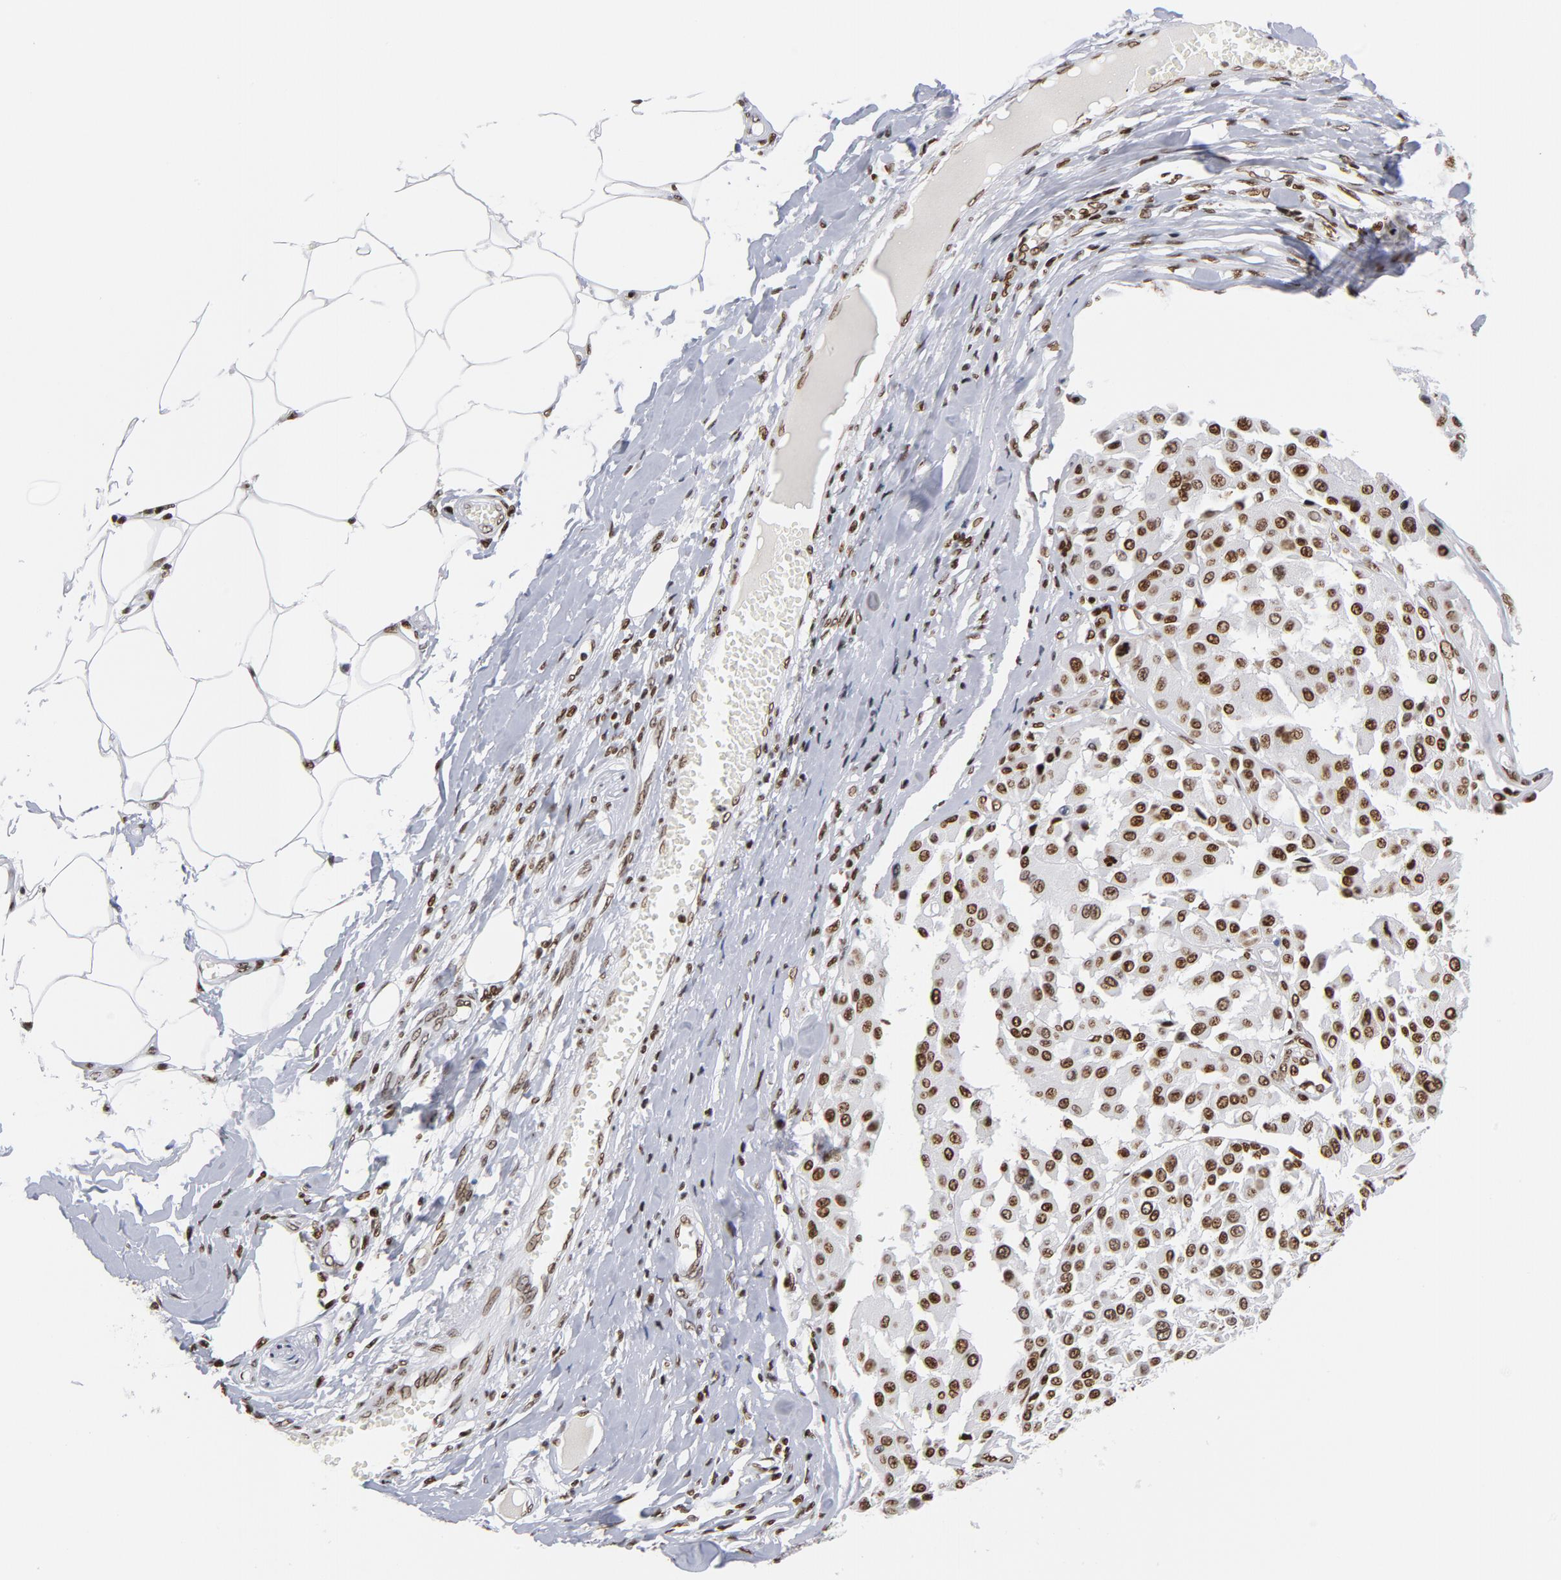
{"staining": {"intensity": "moderate", "quantity": ">75%", "location": "nuclear"}, "tissue": "melanoma", "cell_type": "Tumor cells", "image_type": "cancer", "snomed": [{"axis": "morphology", "description": "Malignant melanoma, Metastatic site"}, {"axis": "topography", "description": "Soft tissue"}], "caption": "The immunohistochemical stain labels moderate nuclear positivity in tumor cells of melanoma tissue.", "gene": "TOP2B", "patient": {"sex": "male", "age": 41}}